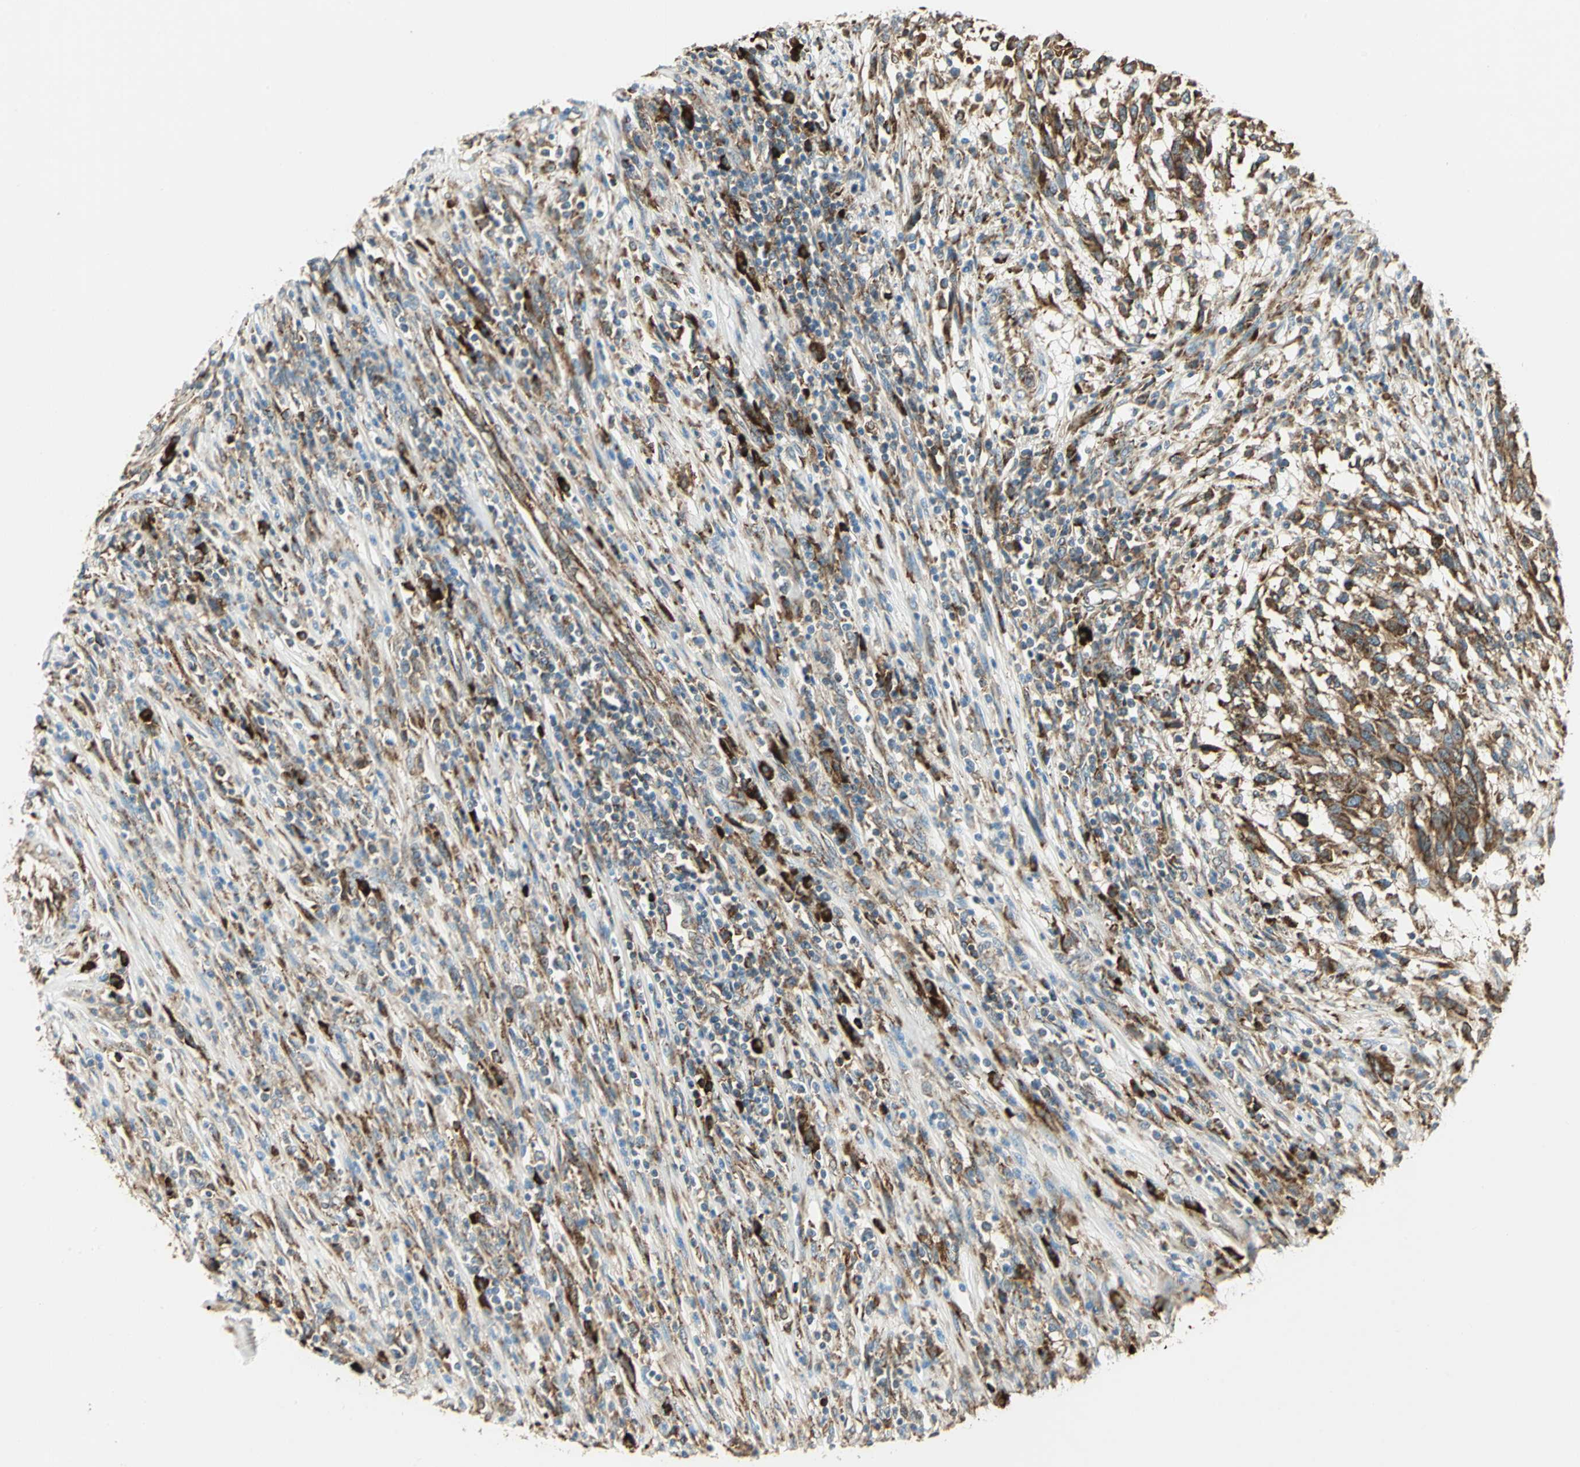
{"staining": {"intensity": "moderate", "quantity": ">75%", "location": "cytoplasmic/membranous"}, "tissue": "melanoma", "cell_type": "Tumor cells", "image_type": "cancer", "snomed": [{"axis": "morphology", "description": "Malignant melanoma, Metastatic site"}, {"axis": "topography", "description": "Lymph node"}], "caption": "Approximately >75% of tumor cells in human malignant melanoma (metastatic site) display moderate cytoplasmic/membranous protein positivity as visualized by brown immunohistochemical staining.", "gene": "PDIA4", "patient": {"sex": "male", "age": 61}}